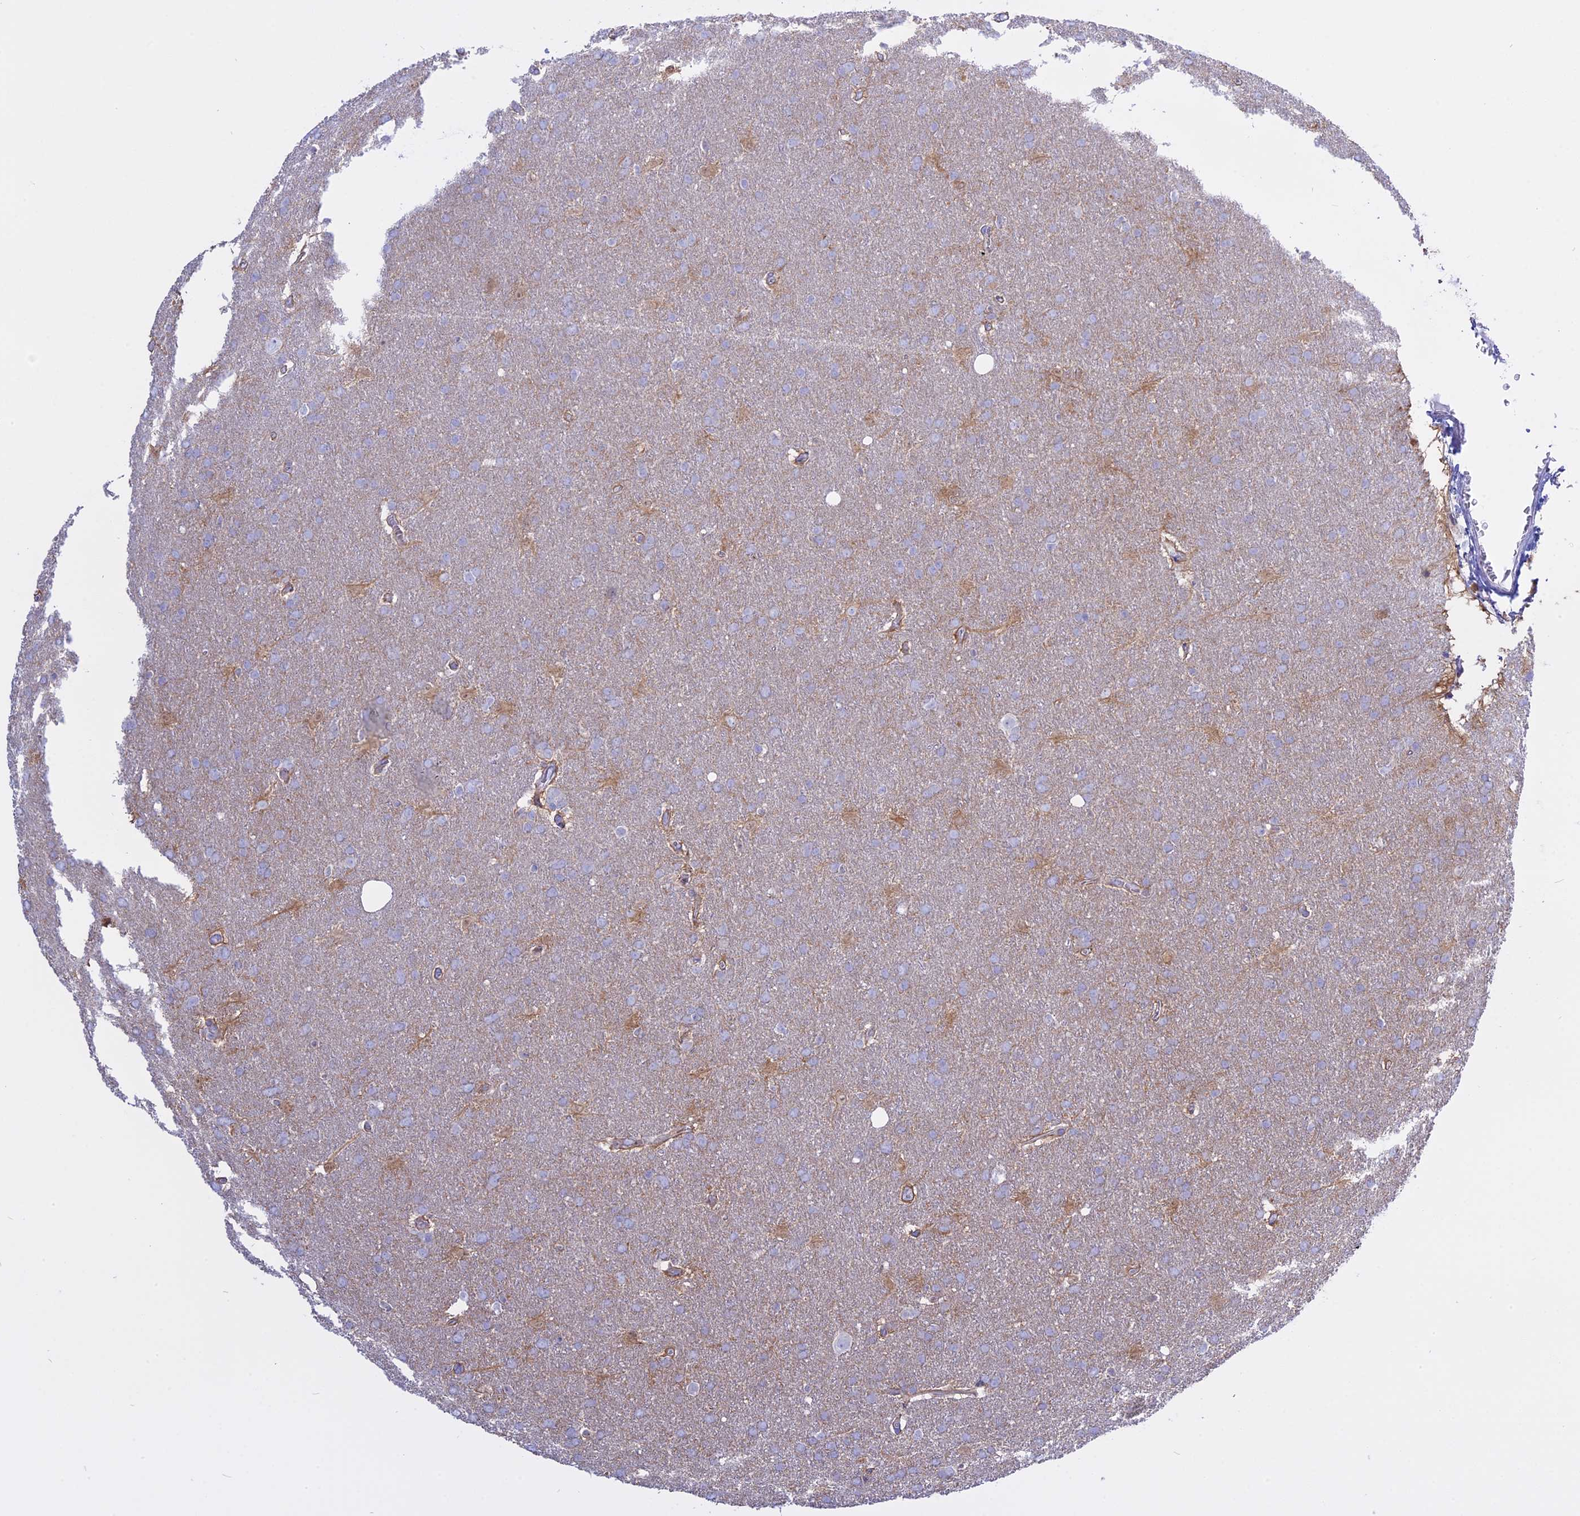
{"staining": {"intensity": "weak", "quantity": "25%-75%", "location": "cytoplasmic/membranous"}, "tissue": "glioma", "cell_type": "Tumor cells", "image_type": "cancer", "snomed": [{"axis": "morphology", "description": "Glioma, malignant, Low grade"}, {"axis": "topography", "description": "Brain"}], "caption": "IHC photomicrograph of neoplastic tissue: human malignant low-grade glioma stained using immunohistochemistry displays low levels of weak protein expression localized specifically in the cytoplasmic/membranous of tumor cells, appearing as a cytoplasmic/membranous brown color.", "gene": "AHCYL1", "patient": {"sex": "female", "age": 32}}